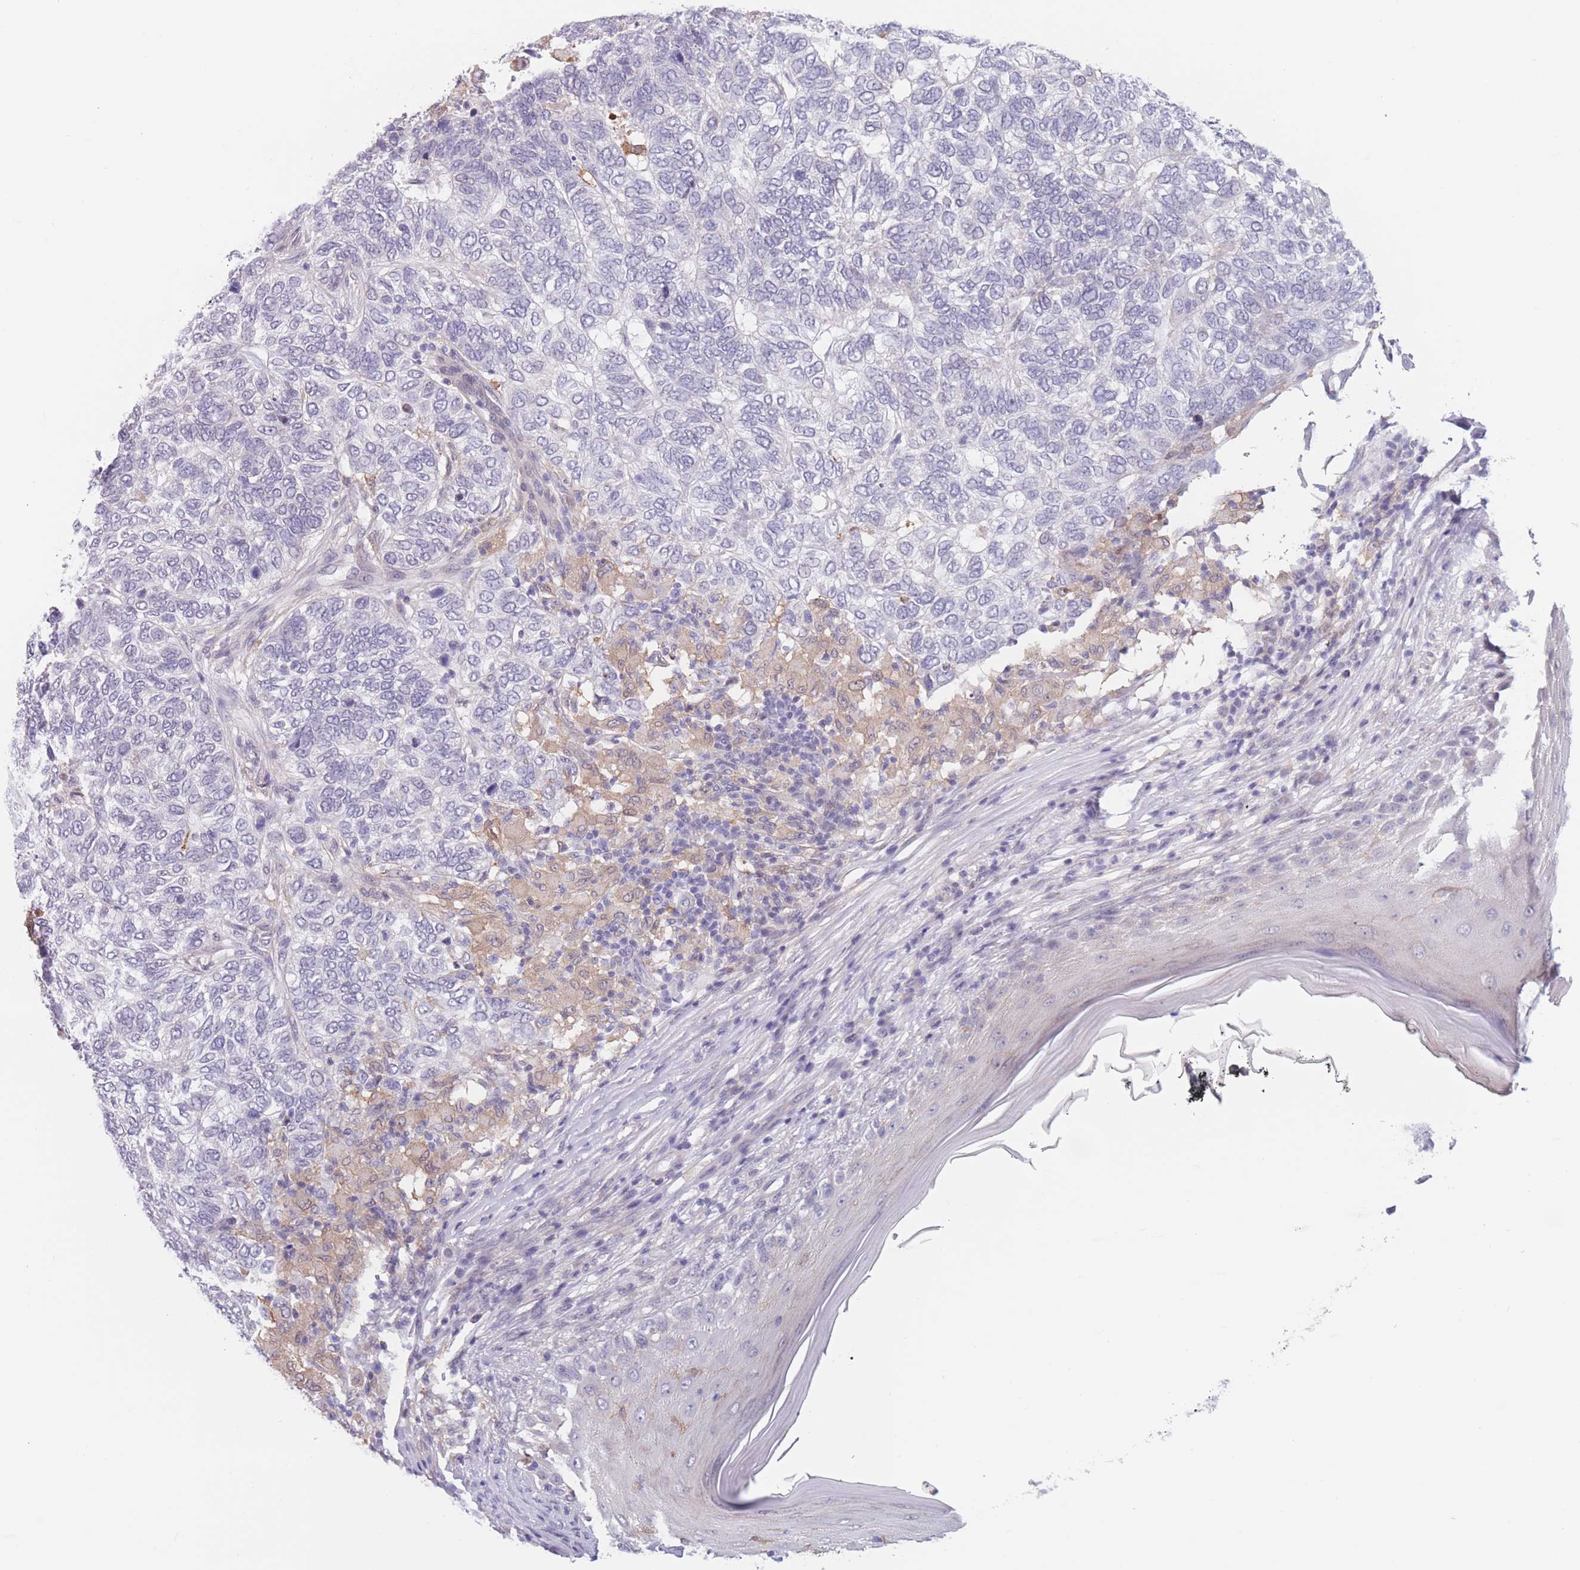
{"staining": {"intensity": "negative", "quantity": "none", "location": "none"}, "tissue": "skin cancer", "cell_type": "Tumor cells", "image_type": "cancer", "snomed": [{"axis": "morphology", "description": "Basal cell carcinoma"}, {"axis": "topography", "description": "Skin"}], "caption": "Immunohistochemistry photomicrograph of human skin cancer (basal cell carcinoma) stained for a protein (brown), which exhibits no positivity in tumor cells. The staining is performed using DAB (3,3'-diaminobenzidine) brown chromogen with nuclei counter-stained in using hematoxylin.", "gene": "PODXL", "patient": {"sex": "female", "age": 65}}